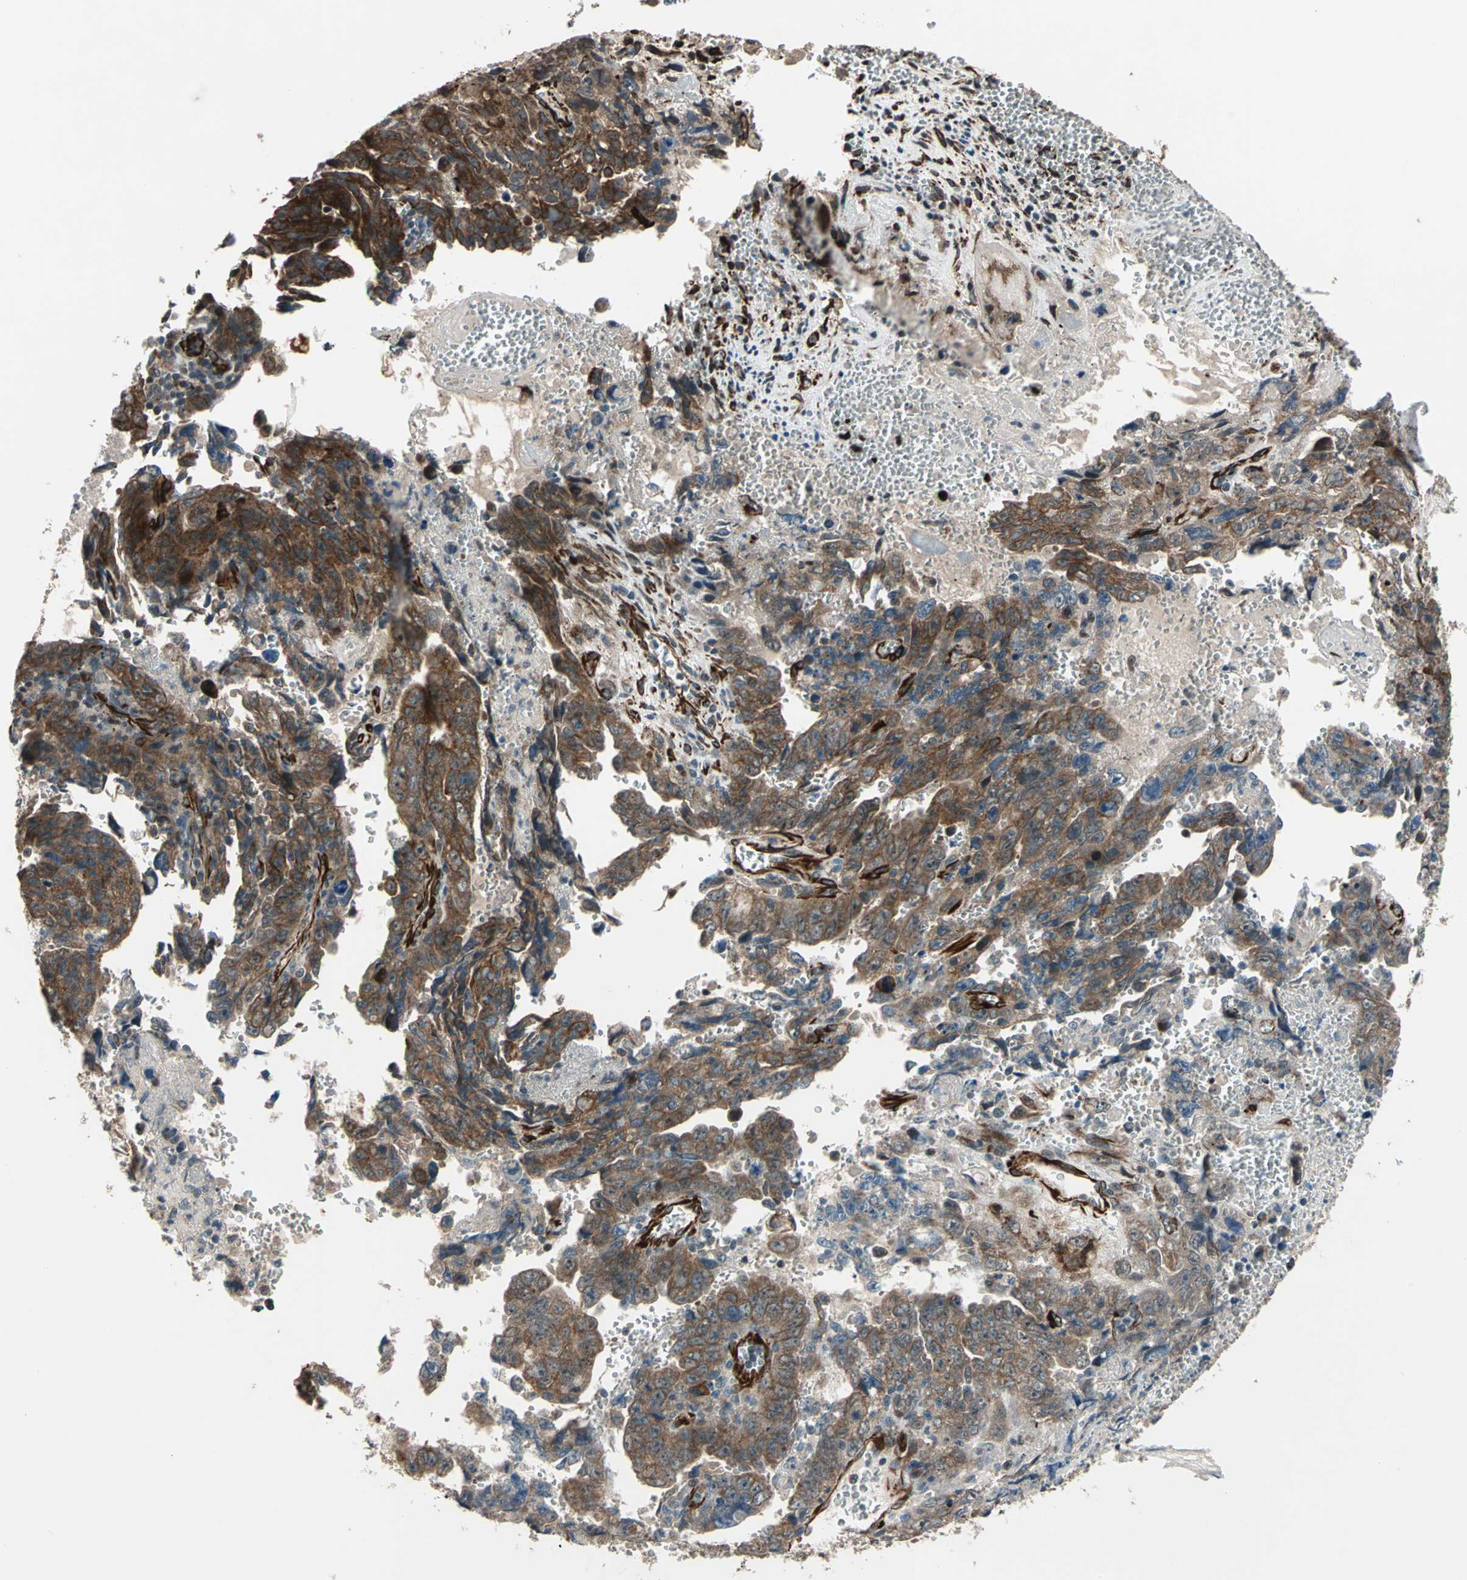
{"staining": {"intensity": "strong", "quantity": ">75%", "location": "cytoplasmic/membranous"}, "tissue": "testis cancer", "cell_type": "Tumor cells", "image_type": "cancer", "snomed": [{"axis": "morphology", "description": "Carcinoma, Embryonal, NOS"}, {"axis": "topography", "description": "Testis"}], "caption": "Immunohistochemistry staining of embryonal carcinoma (testis), which shows high levels of strong cytoplasmic/membranous expression in about >75% of tumor cells indicating strong cytoplasmic/membranous protein positivity. The staining was performed using DAB (brown) for protein detection and nuclei were counterstained in hematoxylin (blue).", "gene": "EXD2", "patient": {"sex": "male", "age": 28}}